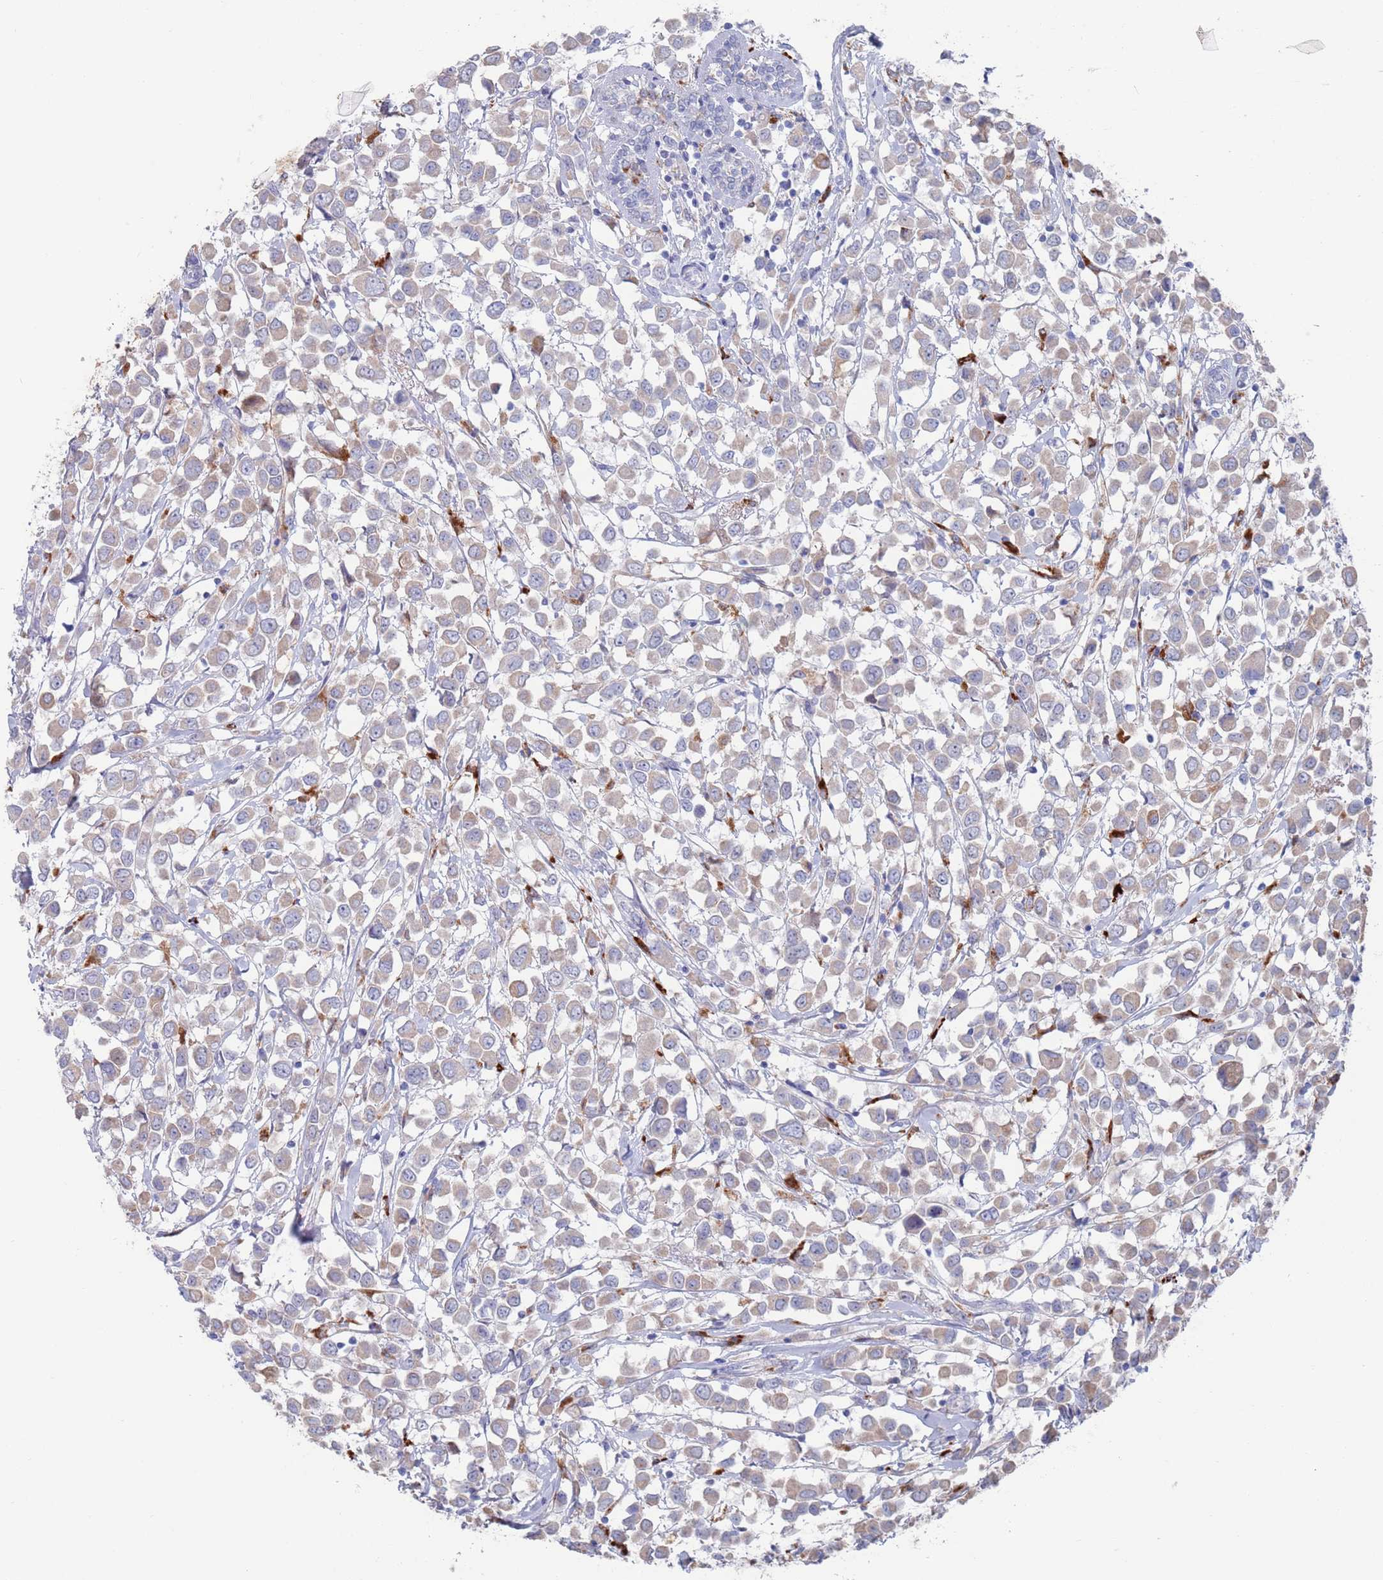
{"staining": {"intensity": "weak", "quantity": "<25%", "location": "cytoplasmic/membranous"}, "tissue": "breast cancer", "cell_type": "Tumor cells", "image_type": "cancer", "snomed": [{"axis": "morphology", "description": "Duct carcinoma"}, {"axis": "topography", "description": "Breast"}], "caption": "This is an immunohistochemistry image of breast cancer. There is no positivity in tumor cells.", "gene": "FUCA1", "patient": {"sex": "female", "age": 61}}